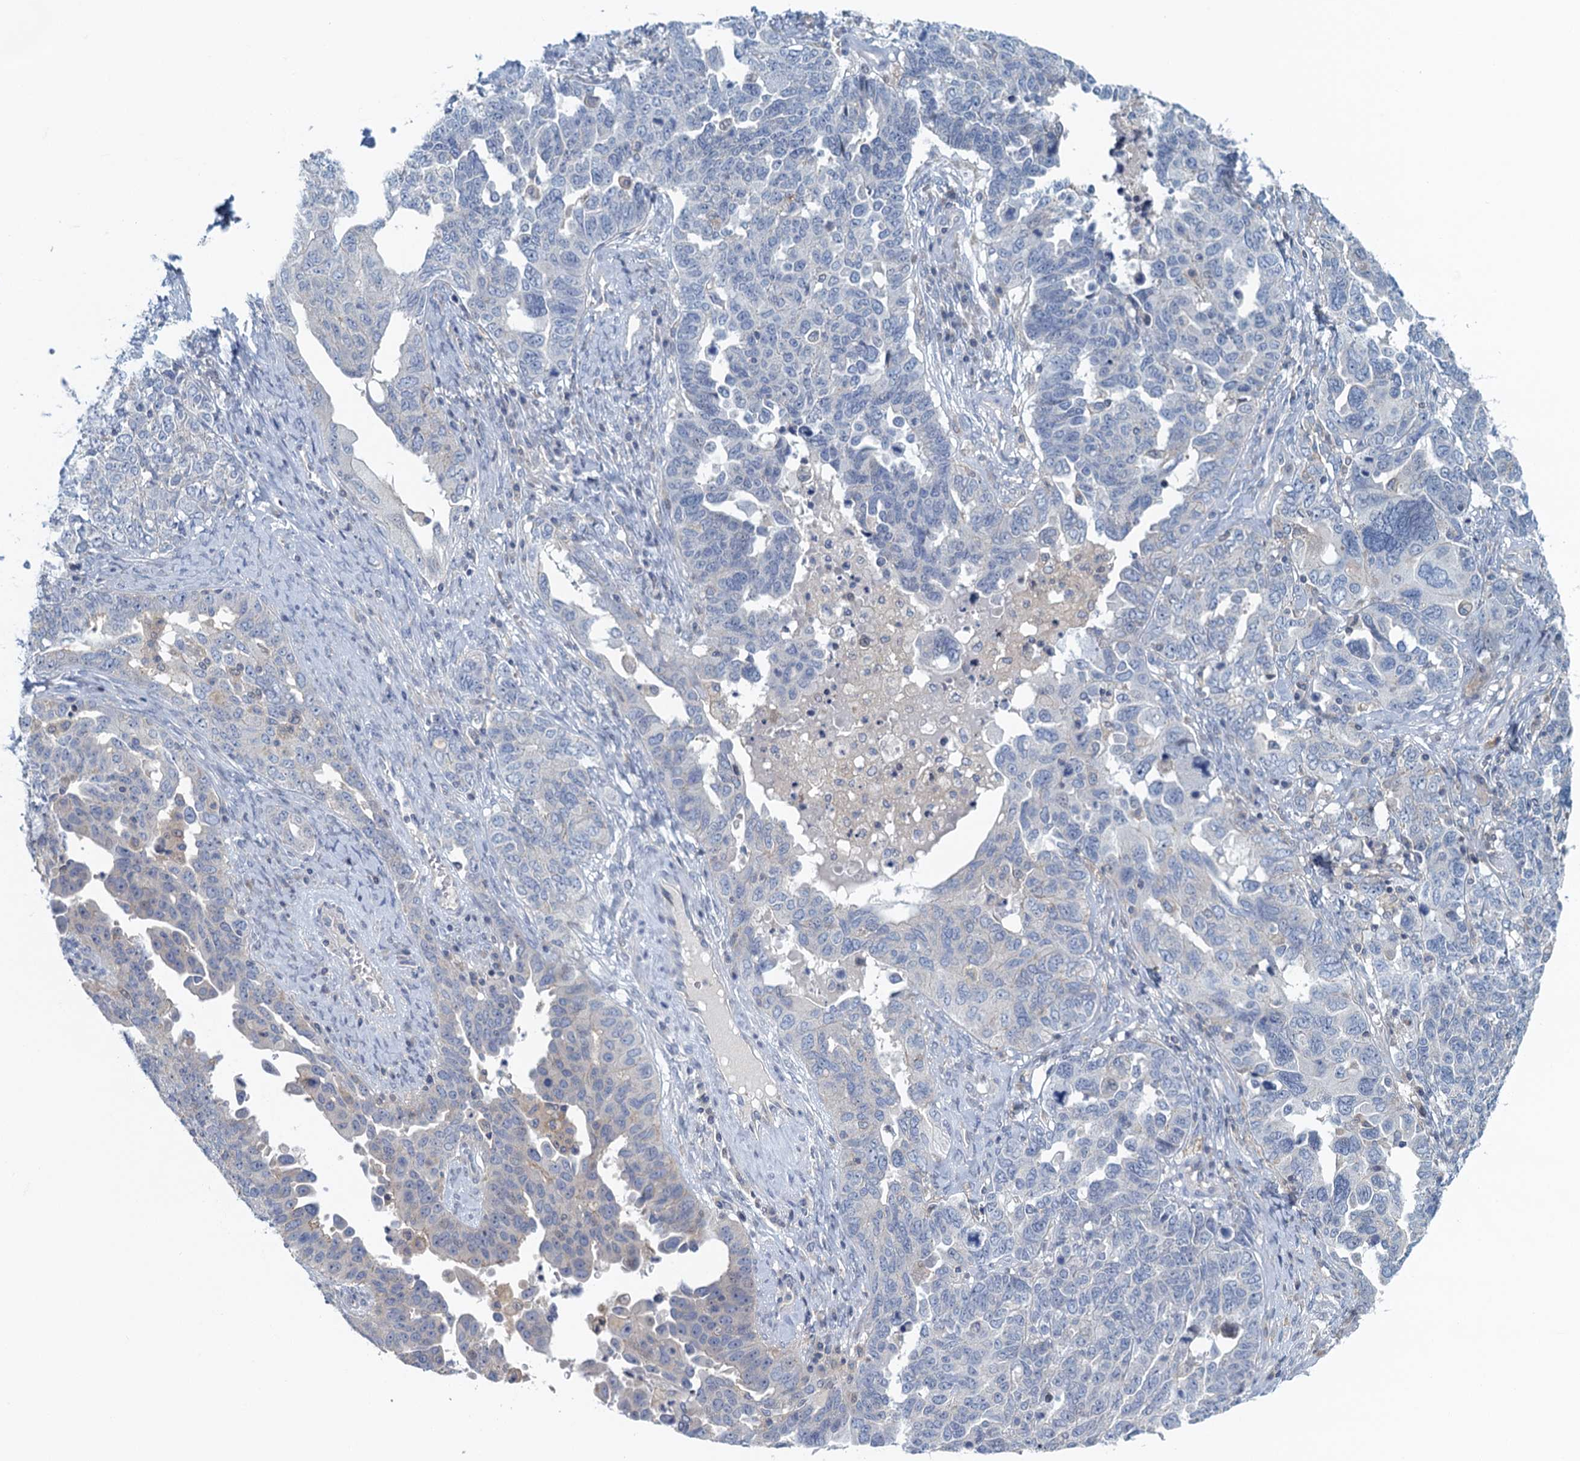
{"staining": {"intensity": "negative", "quantity": "none", "location": "none"}, "tissue": "ovarian cancer", "cell_type": "Tumor cells", "image_type": "cancer", "snomed": [{"axis": "morphology", "description": "Carcinoma, endometroid"}, {"axis": "topography", "description": "Ovary"}], "caption": "Tumor cells are negative for protein expression in human ovarian cancer (endometroid carcinoma). (DAB immunohistochemistry visualized using brightfield microscopy, high magnification).", "gene": "NCKAP1L", "patient": {"sex": "female", "age": 62}}